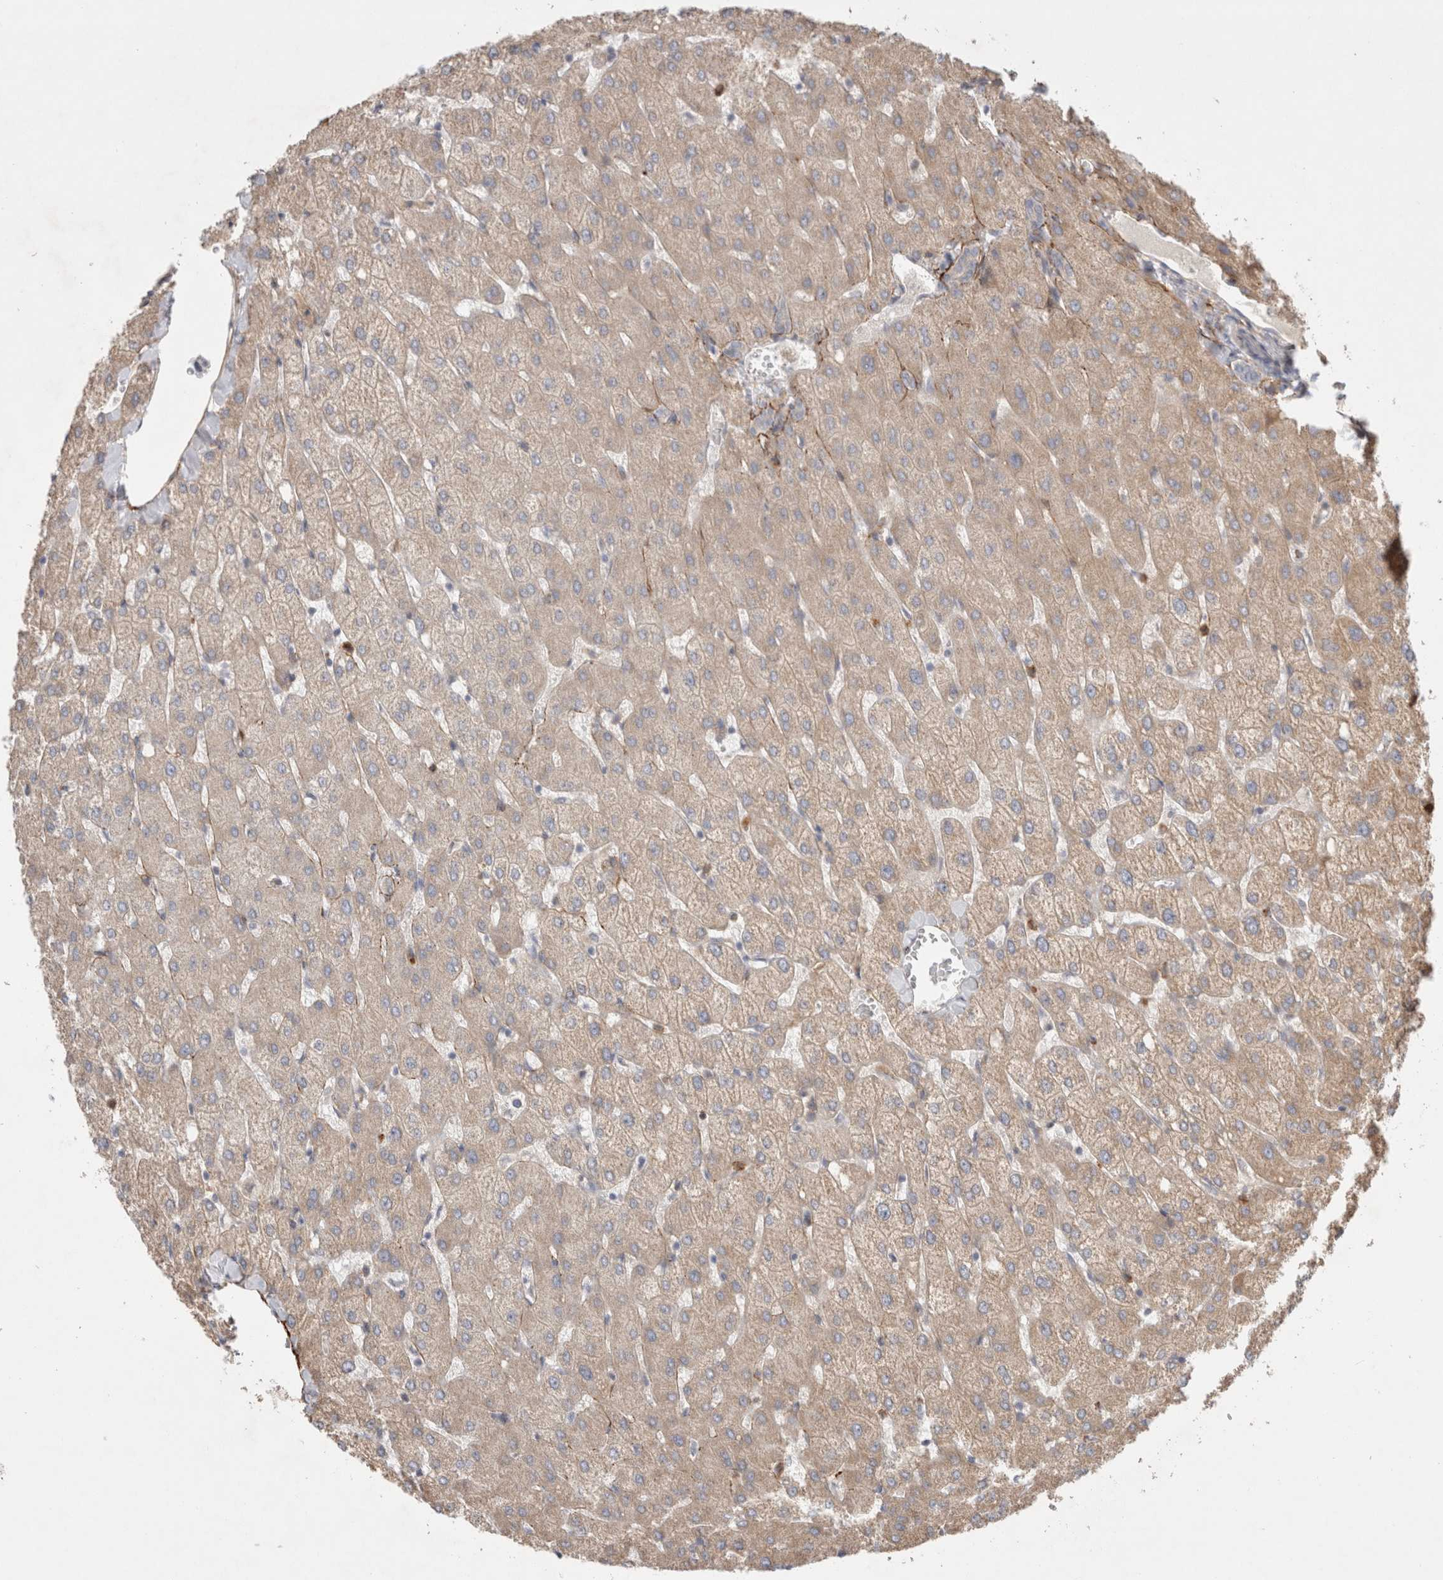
{"staining": {"intensity": "negative", "quantity": "none", "location": "none"}, "tissue": "liver", "cell_type": "Cholangiocytes", "image_type": "normal", "snomed": [{"axis": "morphology", "description": "Normal tissue, NOS"}, {"axis": "topography", "description": "Liver"}], "caption": "IHC histopathology image of normal liver: human liver stained with DAB displays no significant protein expression in cholangiocytes.", "gene": "GSDMB", "patient": {"sex": "female", "age": 54}}